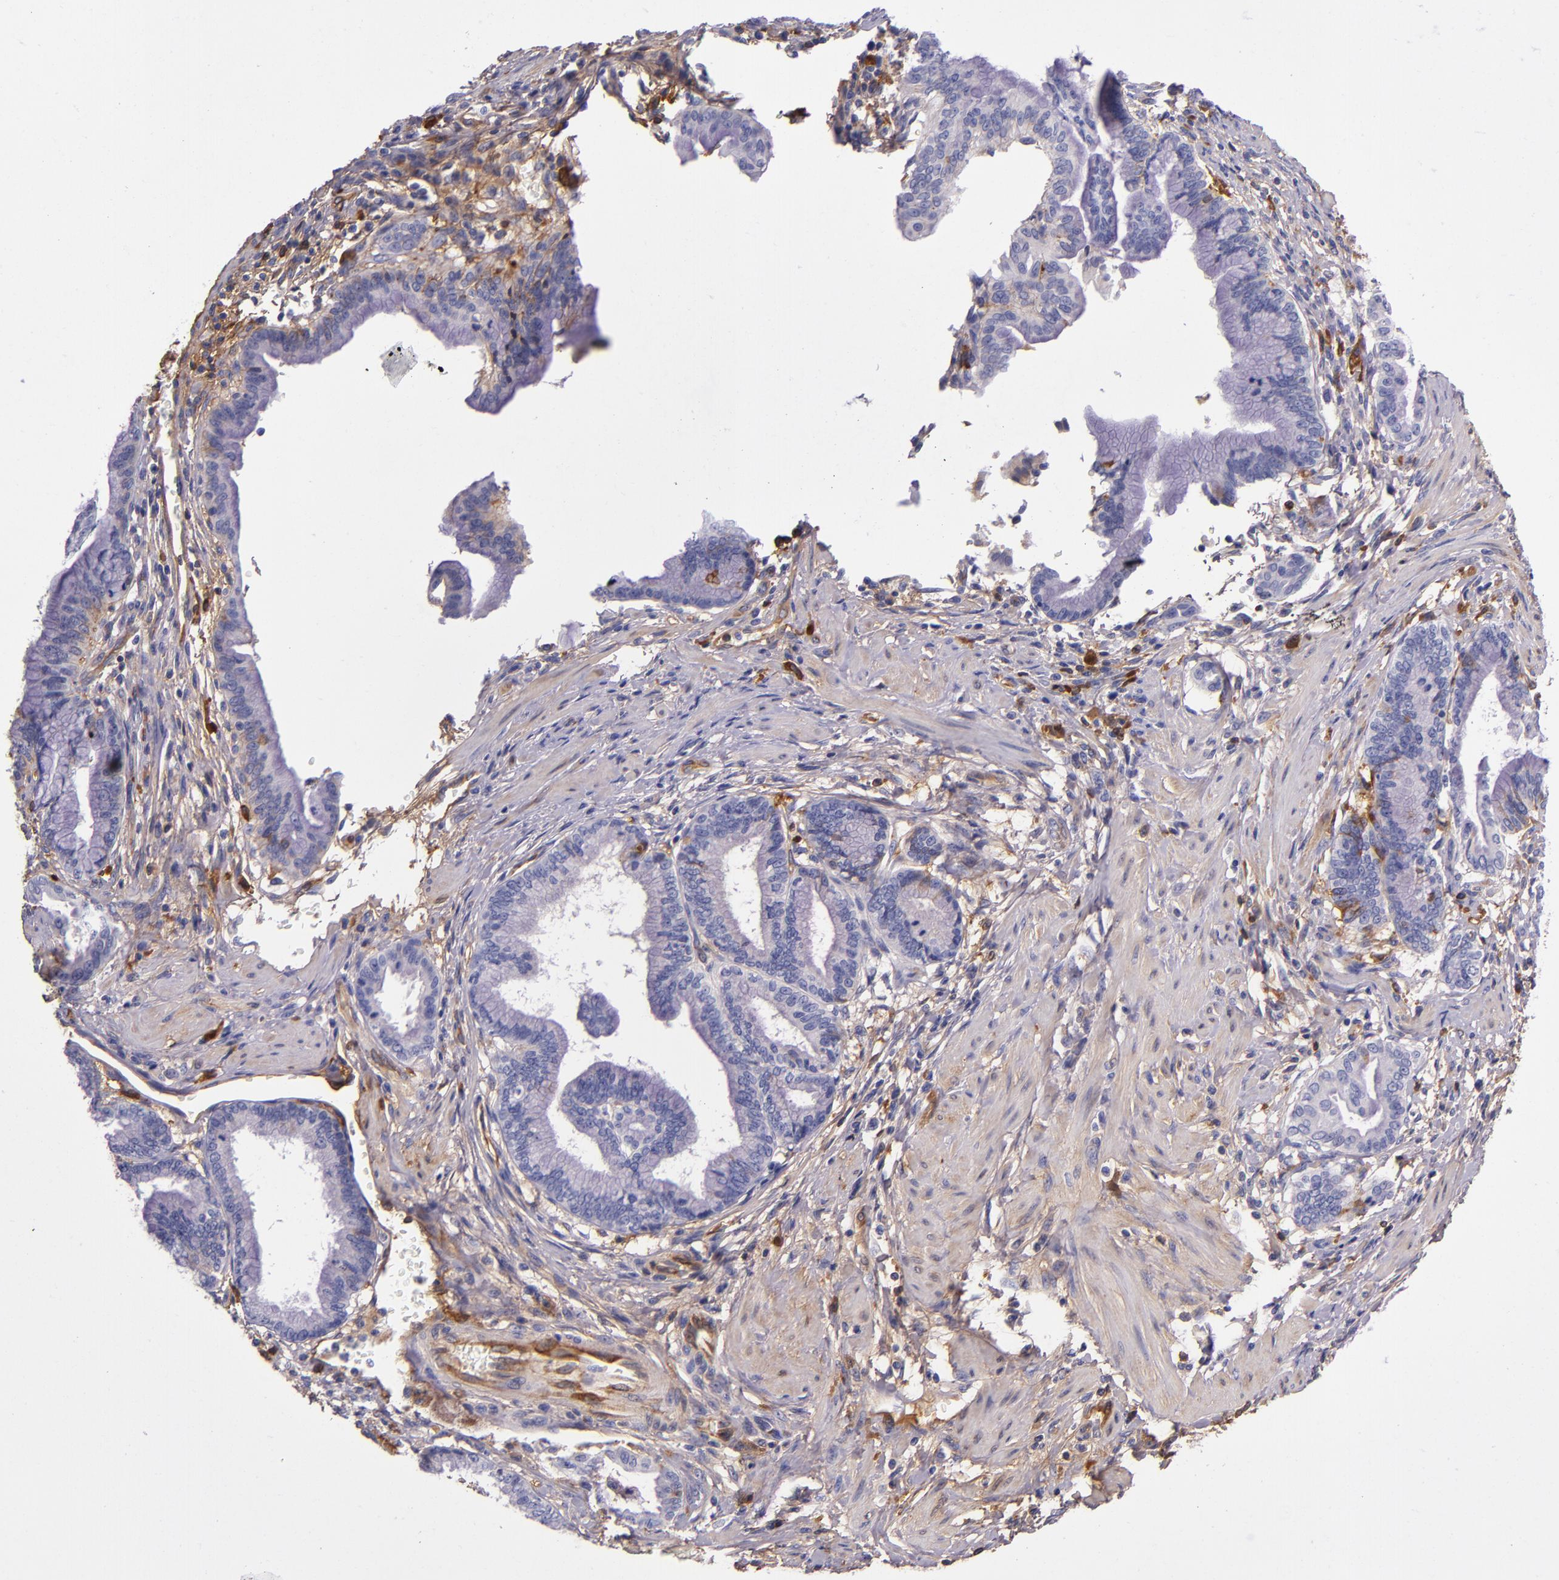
{"staining": {"intensity": "weak", "quantity": "<25%", "location": "cytoplasmic/membranous"}, "tissue": "pancreatic cancer", "cell_type": "Tumor cells", "image_type": "cancer", "snomed": [{"axis": "morphology", "description": "Adenocarcinoma, NOS"}, {"axis": "topography", "description": "Pancreas"}], "caption": "IHC of human pancreatic cancer shows no staining in tumor cells.", "gene": "CLEC3B", "patient": {"sex": "female", "age": 64}}